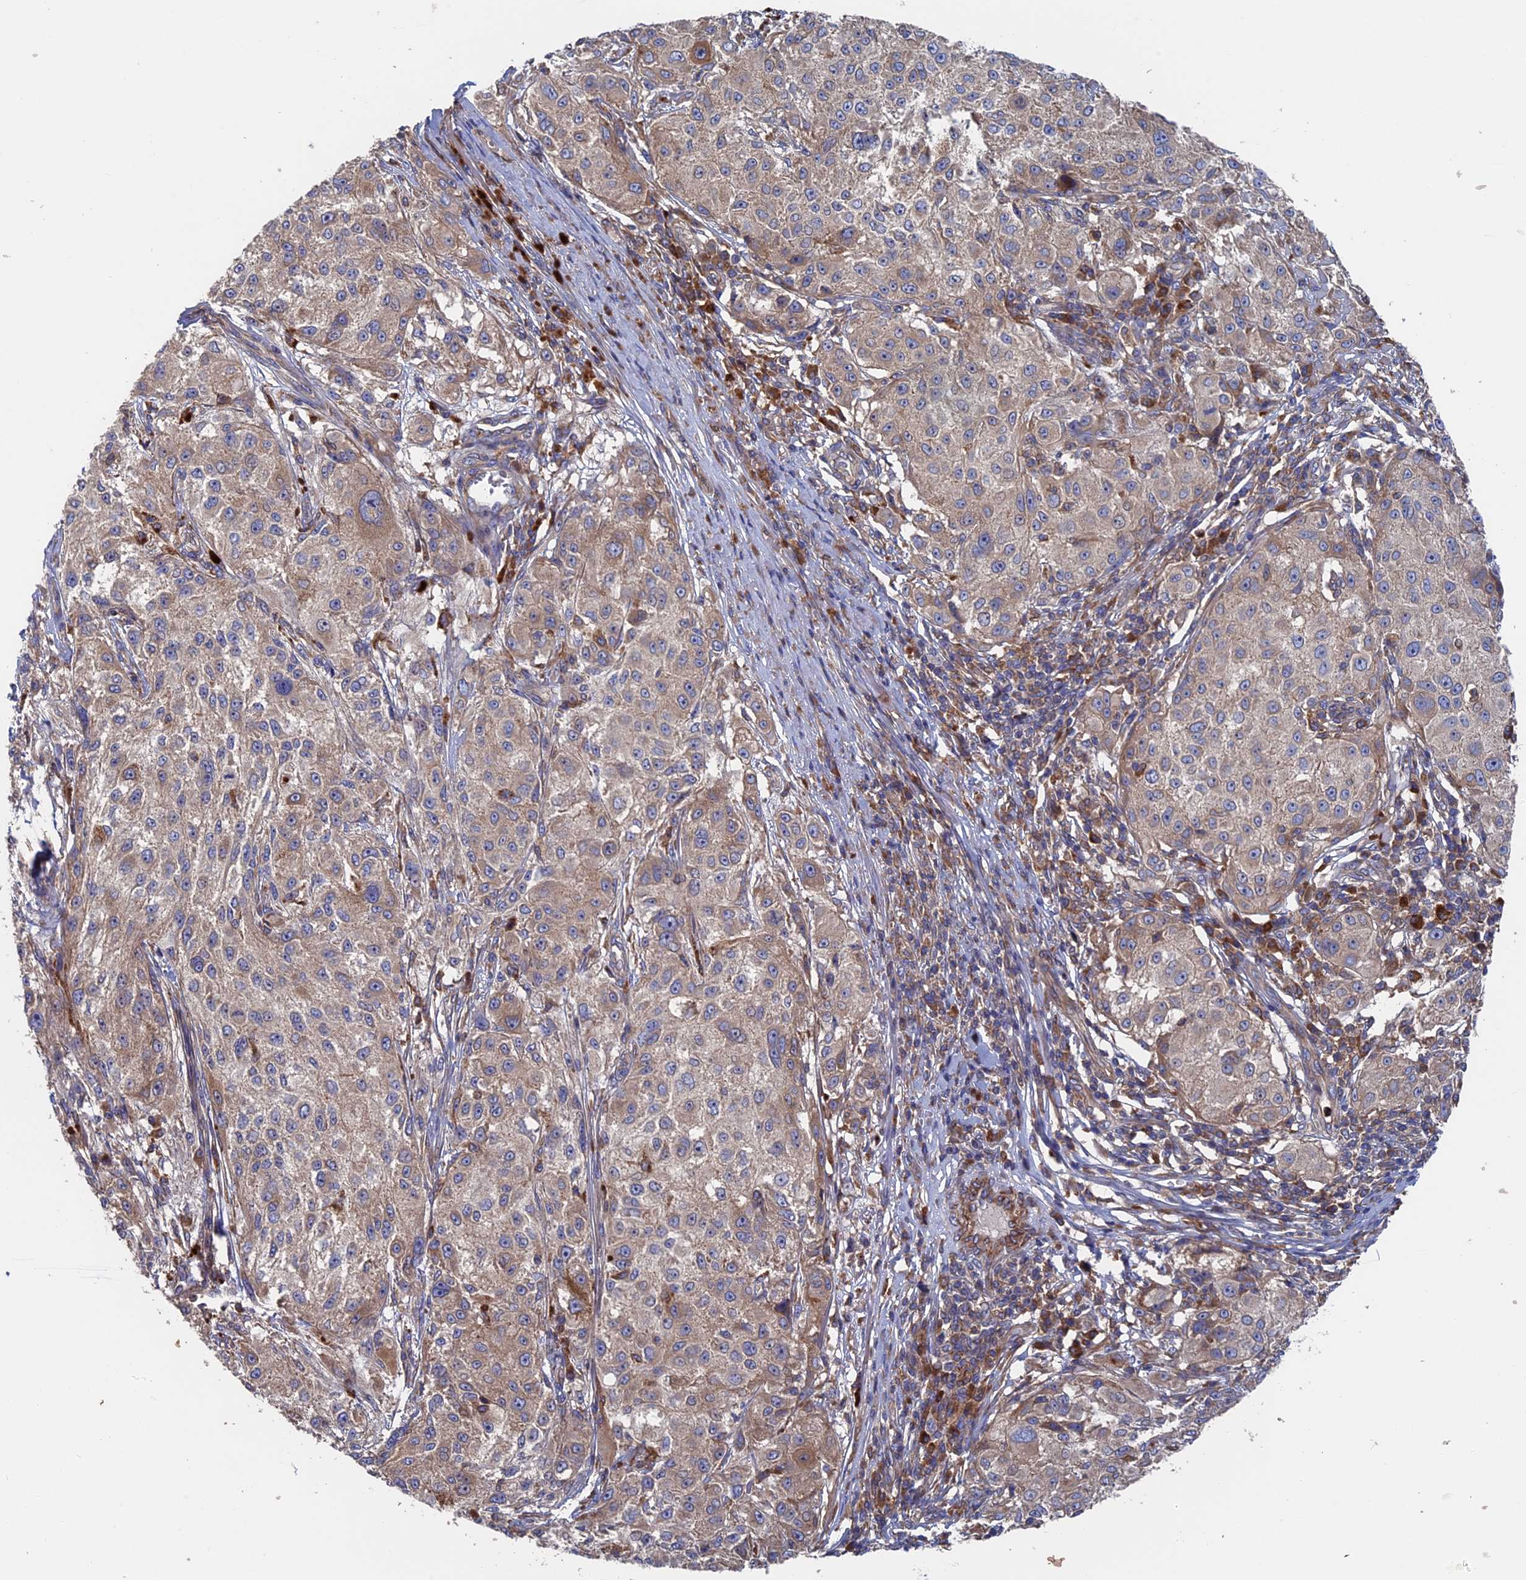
{"staining": {"intensity": "weak", "quantity": "25%-75%", "location": "cytoplasmic/membranous"}, "tissue": "melanoma", "cell_type": "Tumor cells", "image_type": "cancer", "snomed": [{"axis": "morphology", "description": "Necrosis, NOS"}, {"axis": "morphology", "description": "Malignant melanoma, NOS"}, {"axis": "topography", "description": "Skin"}], "caption": "A brown stain highlights weak cytoplasmic/membranous staining of a protein in malignant melanoma tumor cells.", "gene": "DNAJC3", "patient": {"sex": "female", "age": 87}}